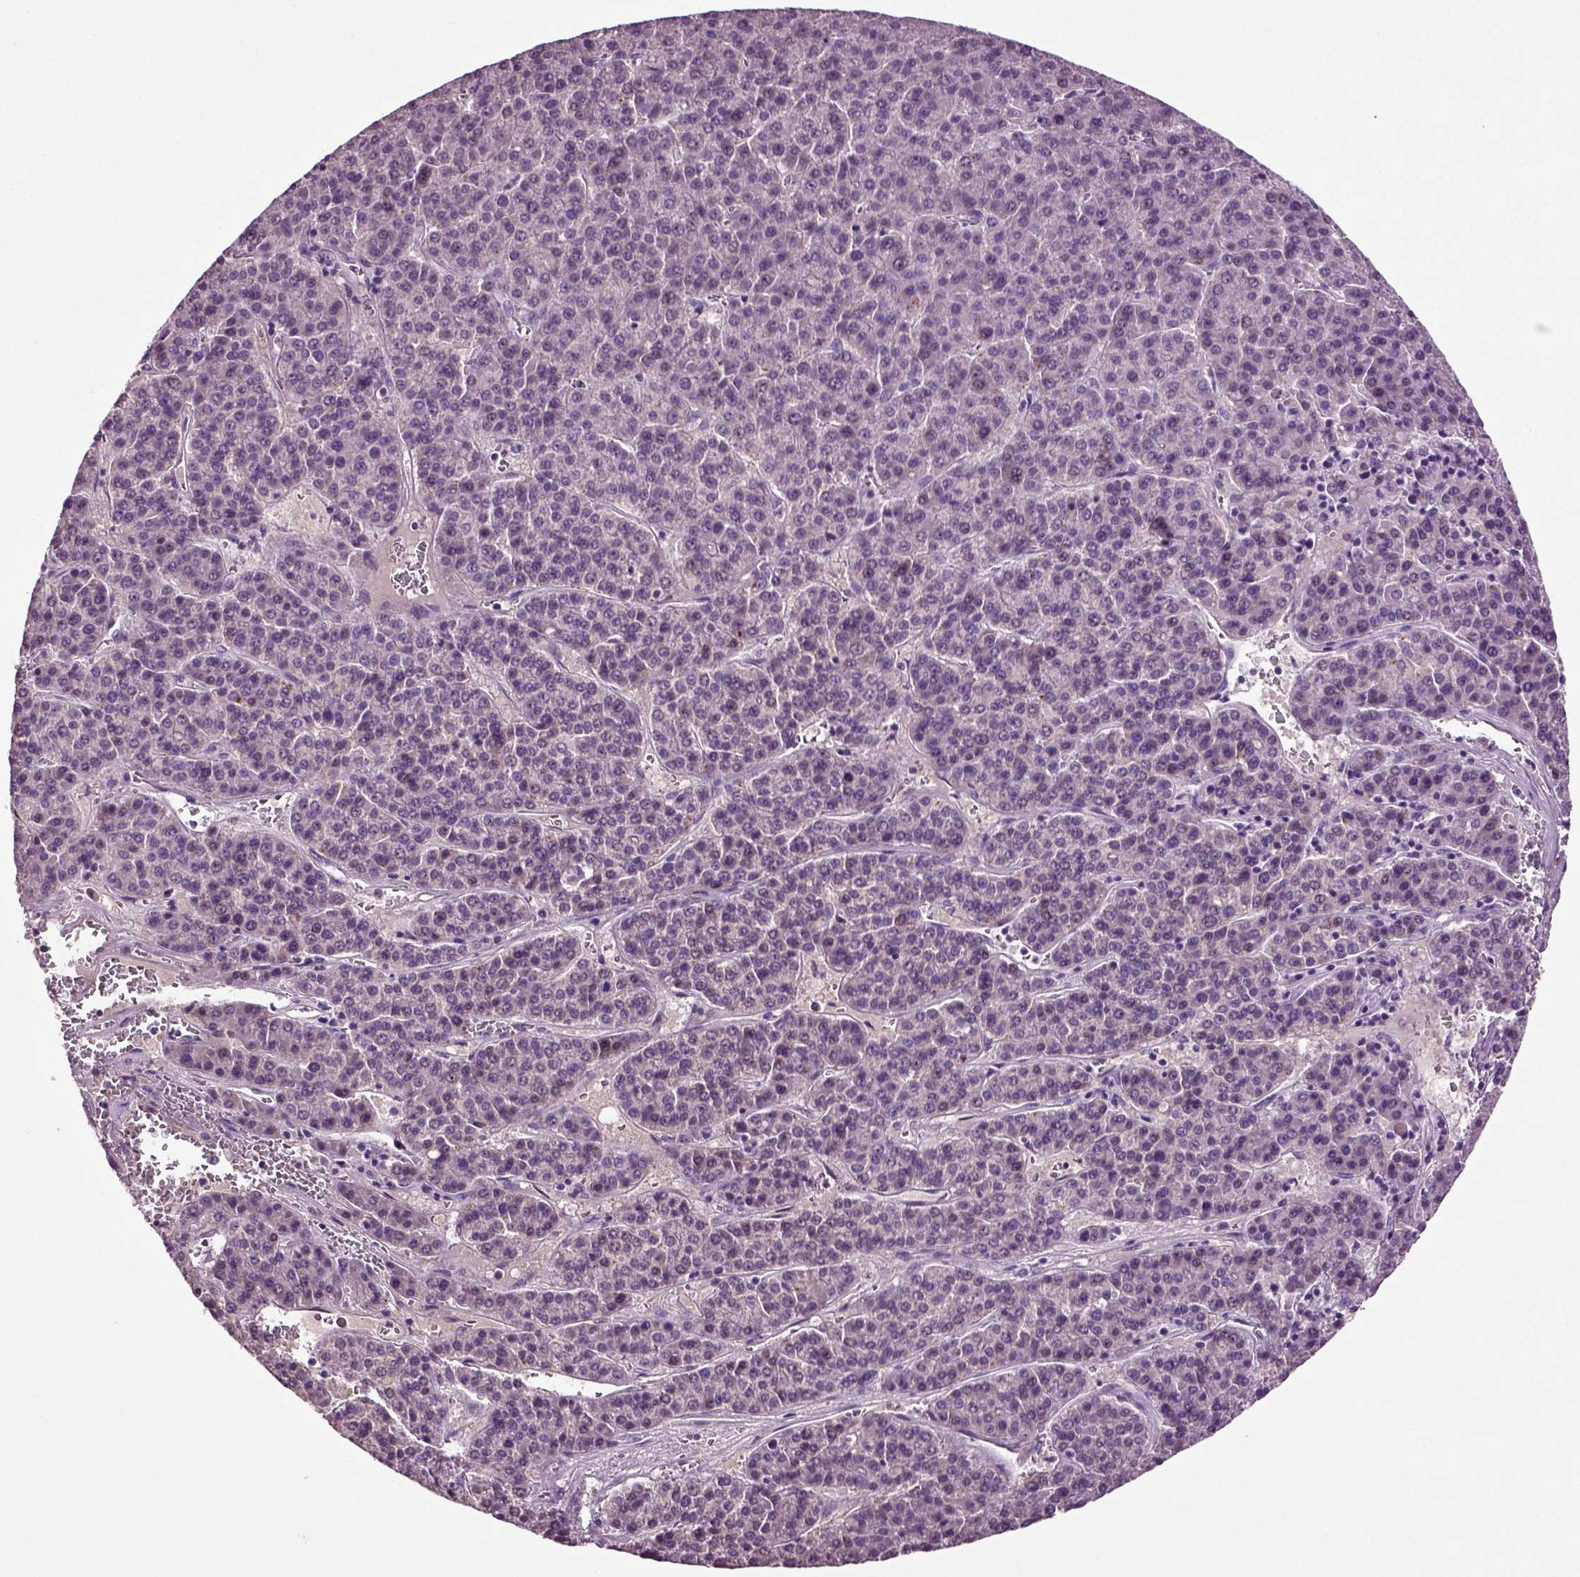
{"staining": {"intensity": "negative", "quantity": "none", "location": "none"}, "tissue": "liver cancer", "cell_type": "Tumor cells", "image_type": "cancer", "snomed": [{"axis": "morphology", "description": "Carcinoma, Hepatocellular, NOS"}, {"axis": "topography", "description": "Liver"}], "caption": "This is an immunohistochemistry micrograph of human liver cancer. There is no expression in tumor cells.", "gene": "FGF11", "patient": {"sex": "female", "age": 58}}